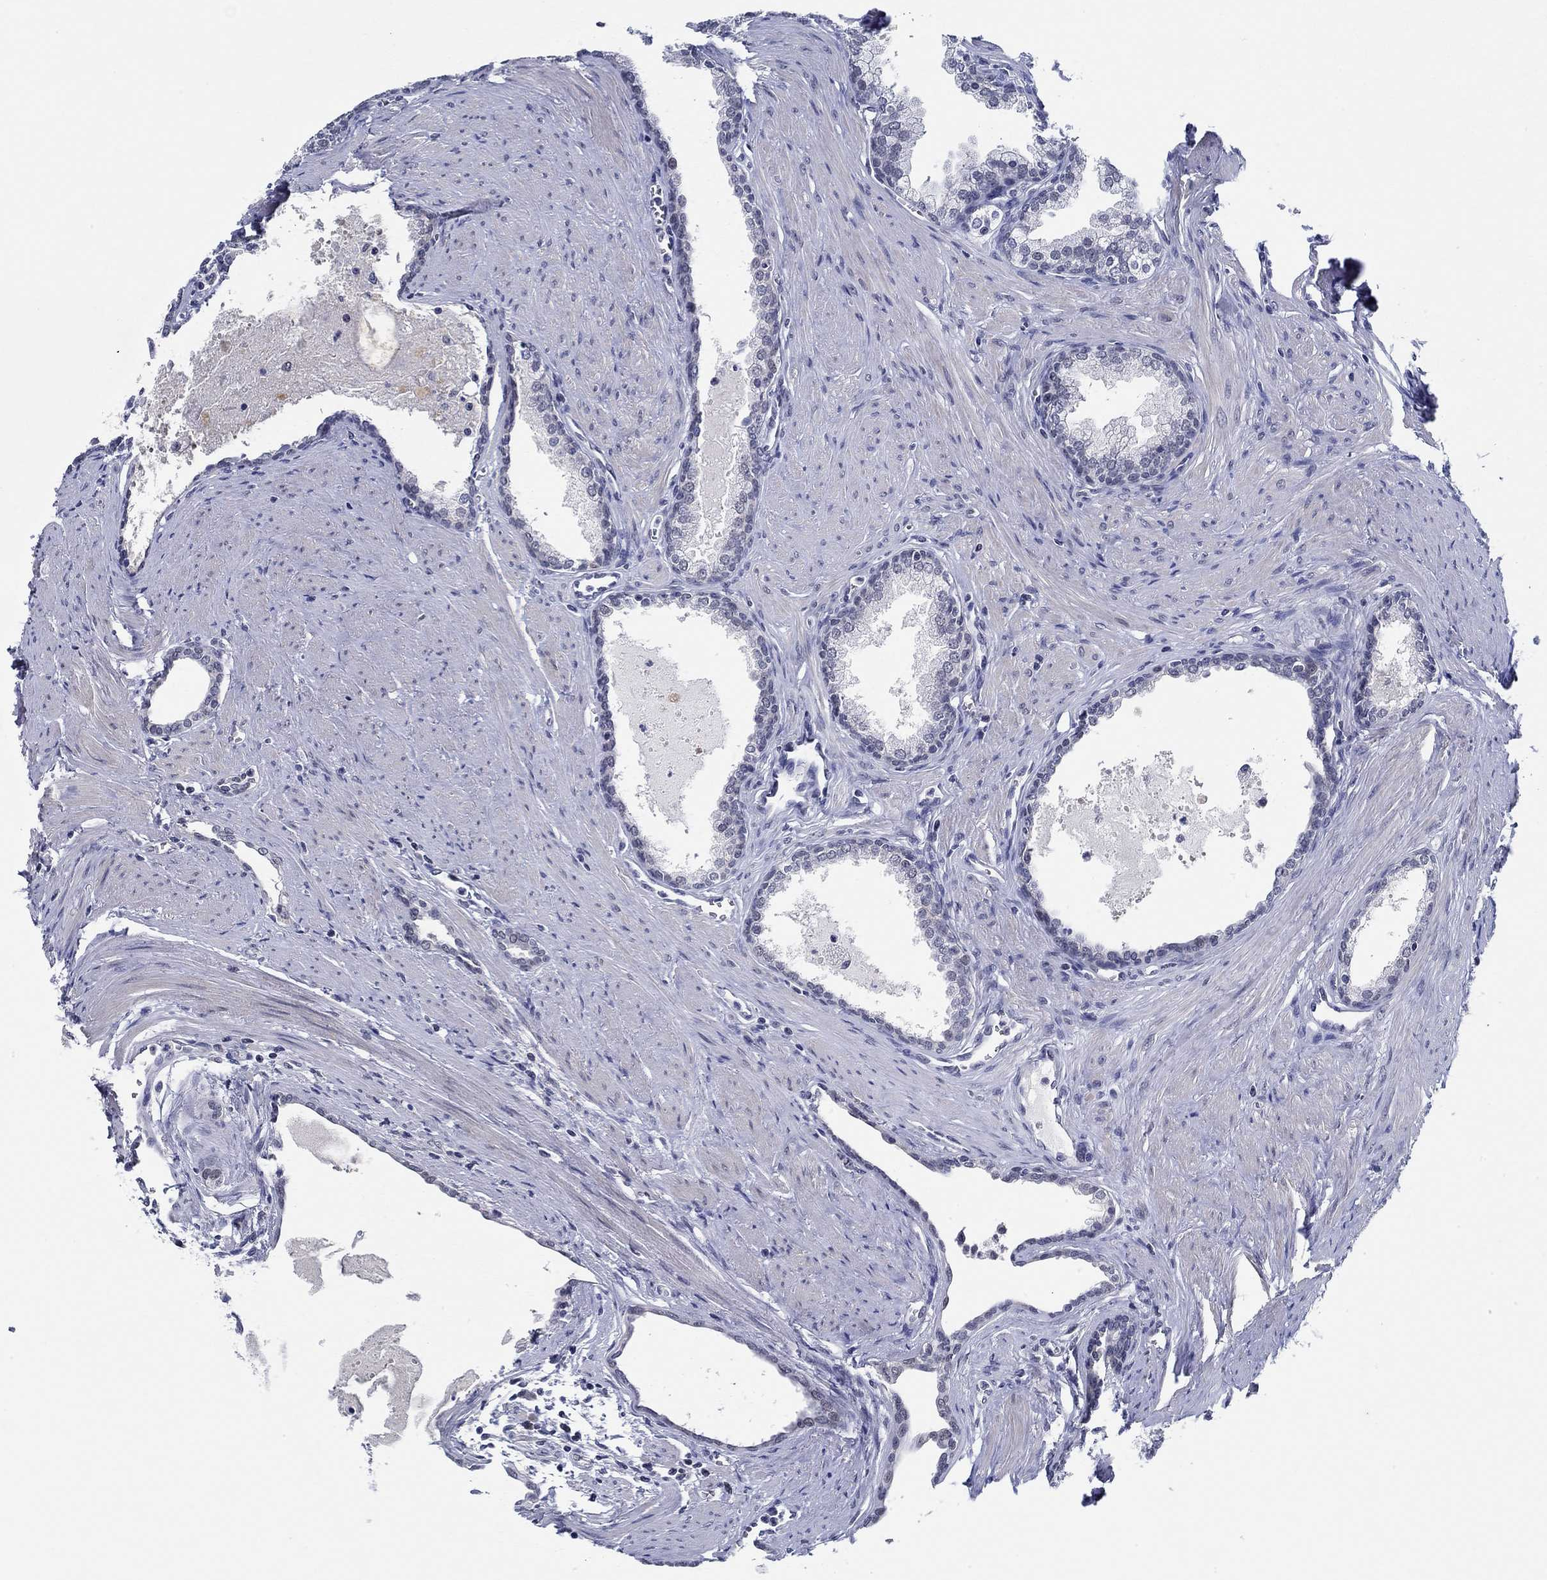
{"staining": {"intensity": "negative", "quantity": "none", "location": "none"}, "tissue": "prostate cancer", "cell_type": "Tumor cells", "image_type": "cancer", "snomed": [{"axis": "morphology", "description": "Adenocarcinoma, NOS"}, {"axis": "topography", "description": "Prostate"}], "caption": "Immunohistochemical staining of prostate cancer (adenocarcinoma) shows no significant staining in tumor cells.", "gene": "SLC34A1", "patient": {"sex": "male", "age": 66}}